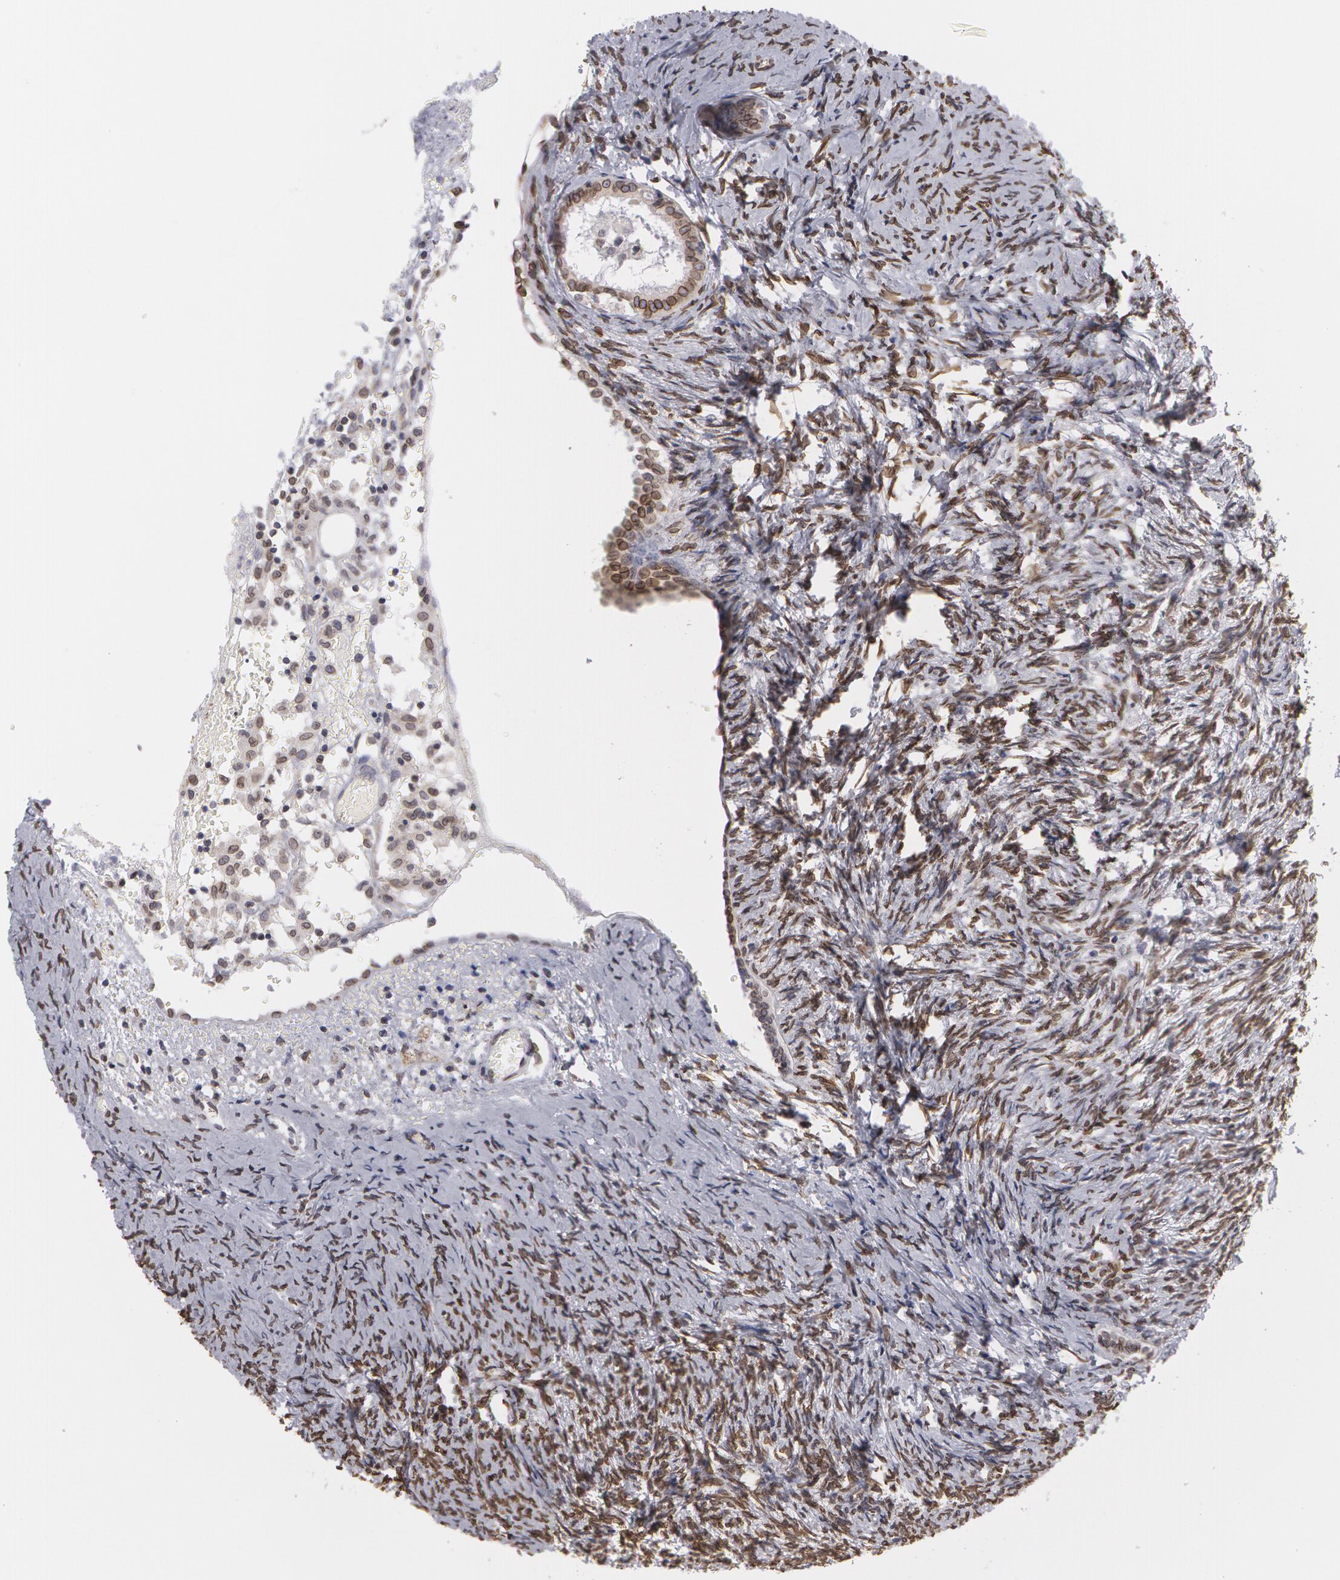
{"staining": {"intensity": "weak", "quantity": ">75%", "location": "nuclear"}, "tissue": "ovary", "cell_type": "Follicle cells", "image_type": "normal", "snomed": [{"axis": "morphology", "description": "Normal tissue, NOS"}, {"axis": "topography", "description": "Ovary"}], "caption": "A brown stain labels weak nuclear staining of a protein in follicle cells of normal ovary. (DAB (3,3'-diaminobenzidine) IHC with brightfield microscopy, high magnification).", "gene": "EMD", "patient": {"sex": "female", "age": 54}}